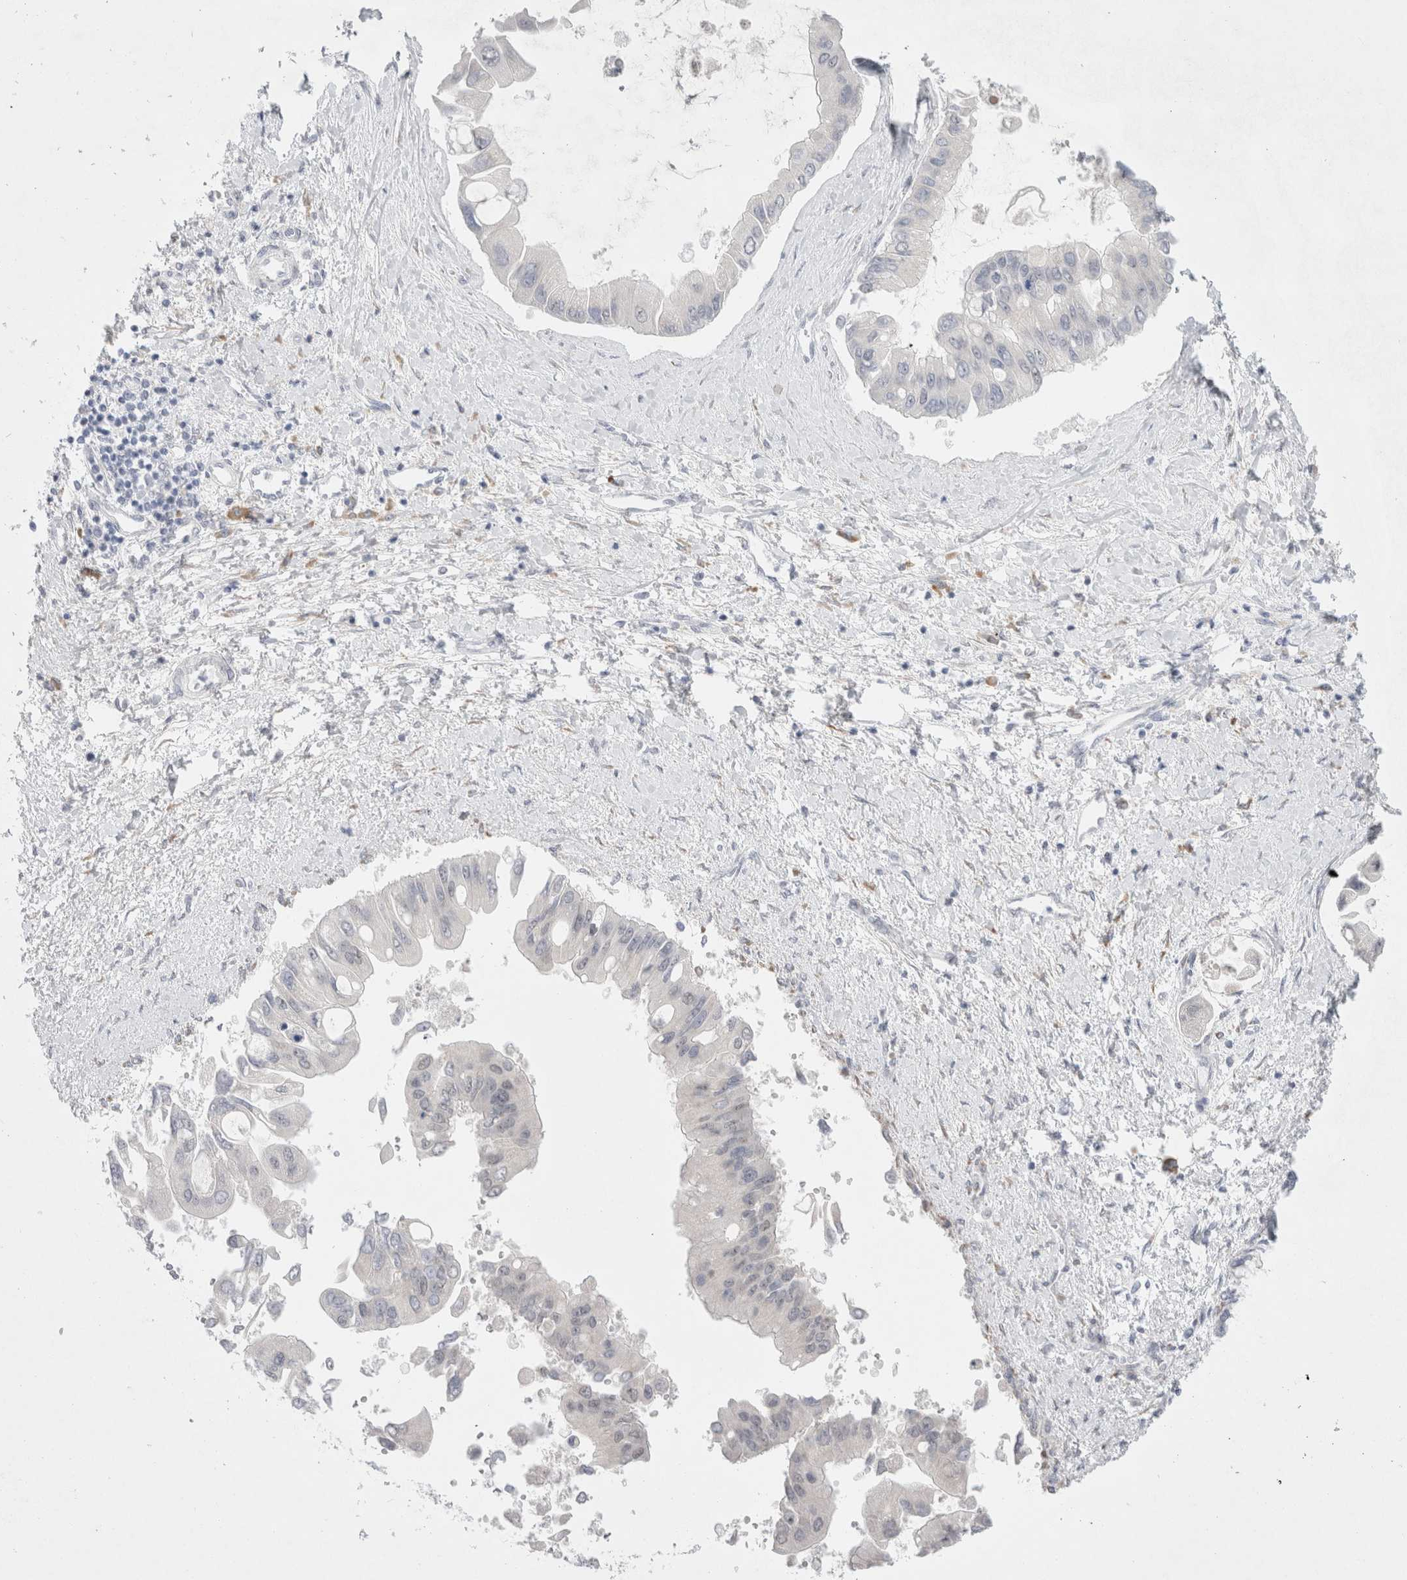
{"staining": {"intensity": "negative", "quantity": "none", "location": "none"}, "tissue": "liver cancer", "cell_type": "Tumor cells", "image_type": "cancer", "snomed": [{"axis": "morphology", "description": "Cholangiocarcinoma"}, {"axis": "topography", "description": "Liver"}], "caption": "Tumor cells are negative for brown protein staining in liver cancer.", "gene": "TRMT1L", "patient": {"sex": "male", "age": 50}}